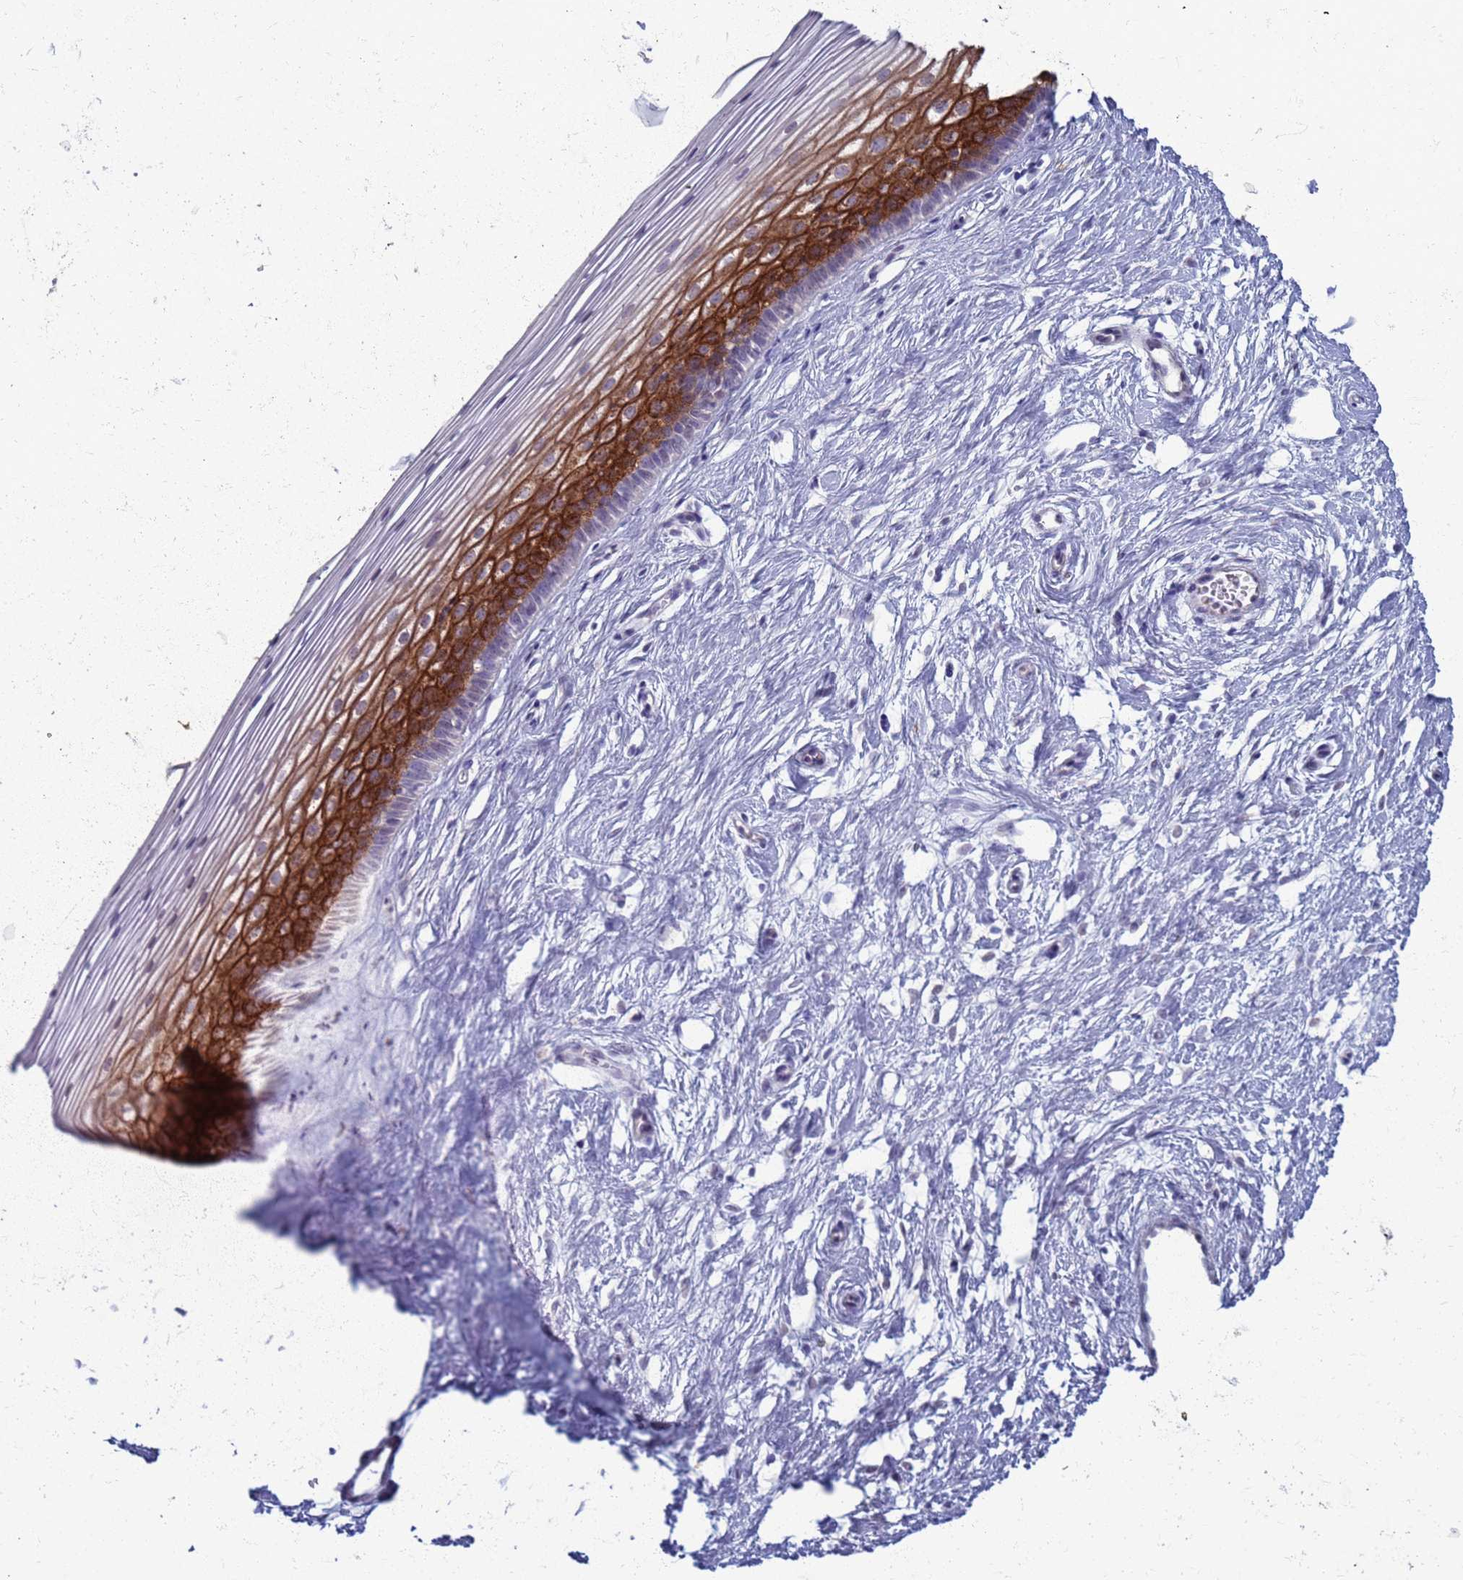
{"staining": {"intensity": "negative", "quantity": "none", "location": "none"}, "tissue": "cervix", "cell_type": "Glandular cells", "image_type": "normal", "snomed": [{"axis": "morphology", "description": "Normal tissue, NOS"}, {"axis": "topography", "description": "Cervix"}], "caption": "Immunohistochemical staining of benign human cervix reveals no significant expression in glandular cells. (DAB immunohistochemistry, high magnification).", "gene": "CLCA2", "patient": {"sex": "female", "age": 40}}